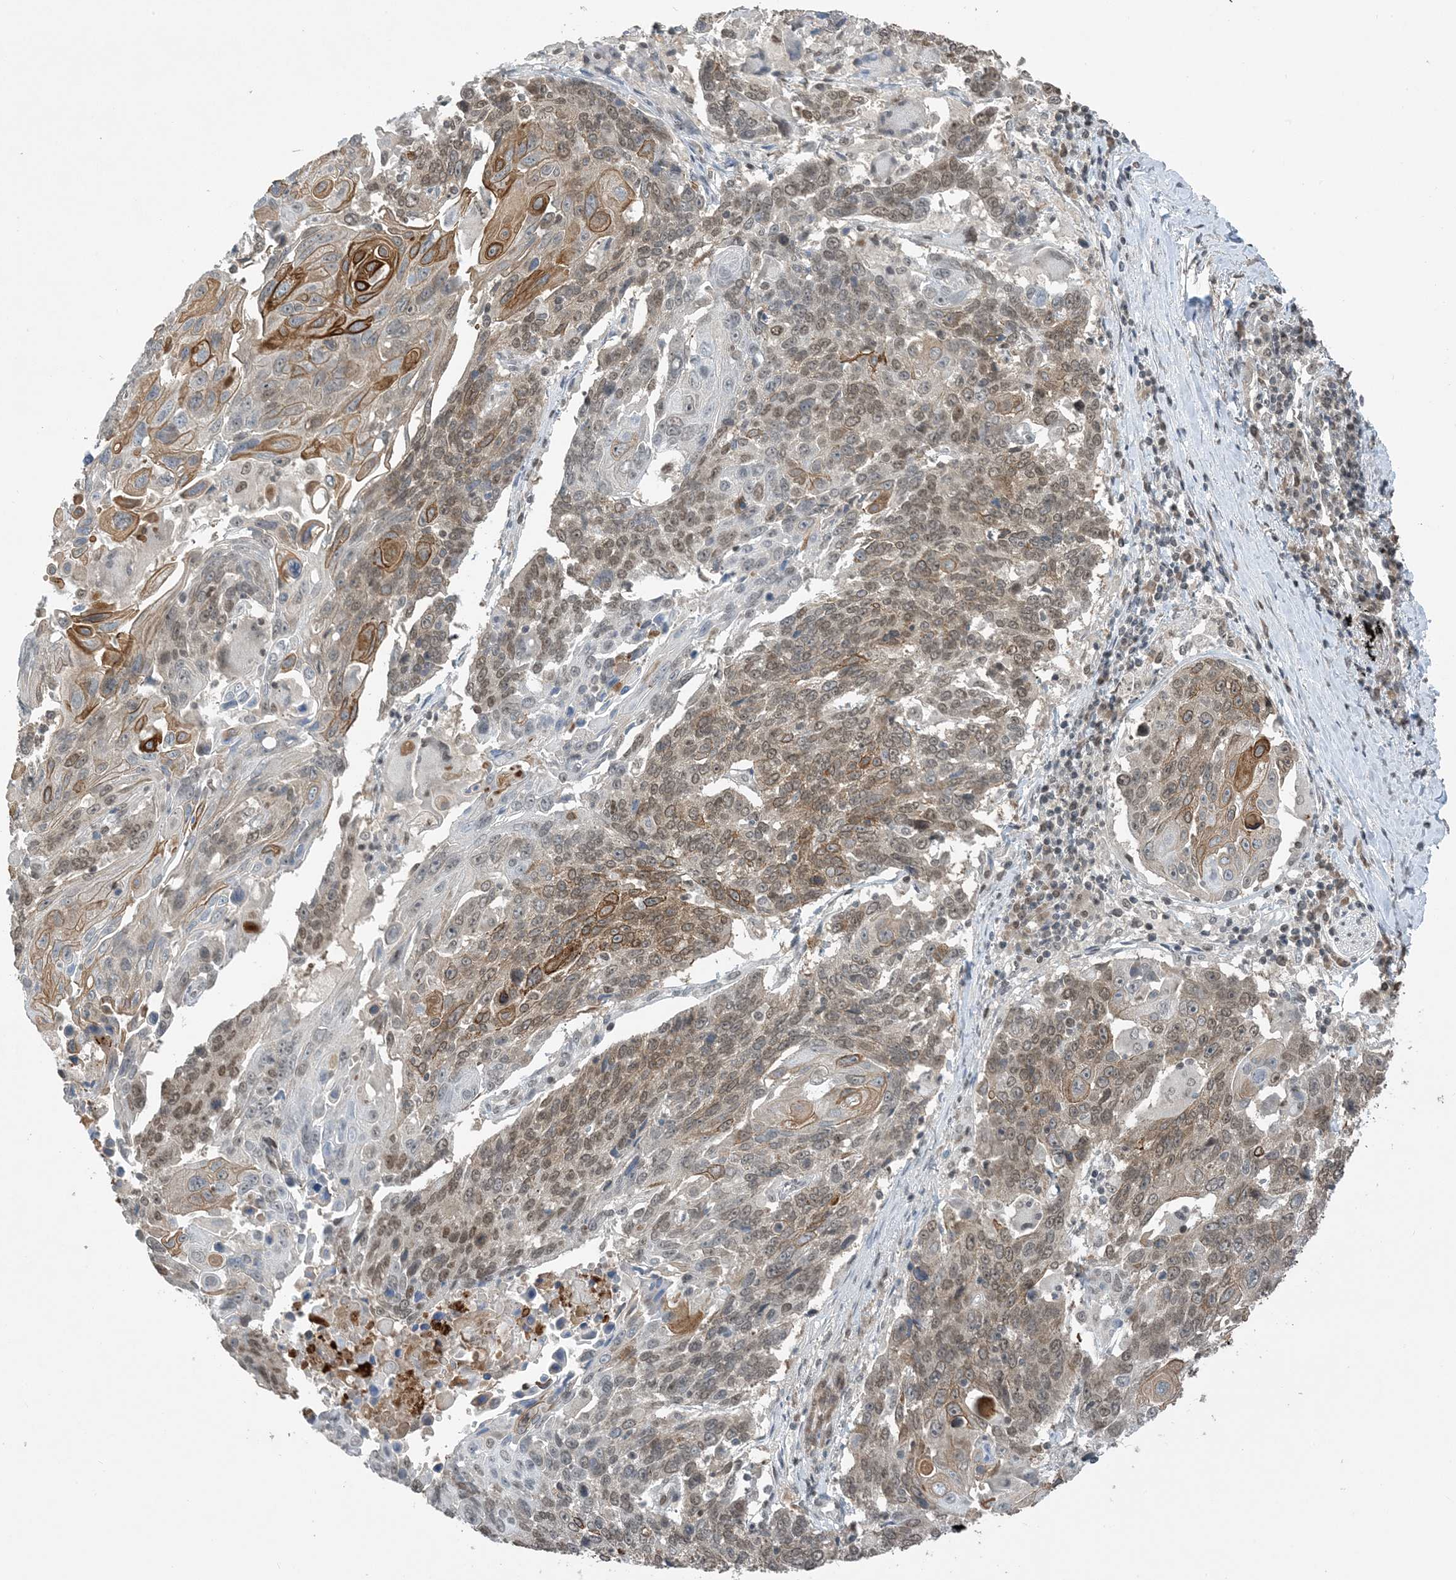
{"staining": {"intensity": "moderate", "quantity": ">75%", "location": "cytoplasmic/membranous,nuclear"}, "tissue": "lung cancer", "cell_type": "Tumor cells", "image_type": "cancer", "snomed": [{"axis": "morphology", "description": "Squamous cell carcinoma, NOS"}, {"axis": "topography", "description": "Lung"}], "caption": "A high-resolution image shows IHC staining of lung squamous cell carcinoma, which displays moderate cytoplasmic/membranous and nuclear expression in about >75% of tumor cells.", "gene": "ACYP2", "patient": {"sex": "male", "age": 66}}